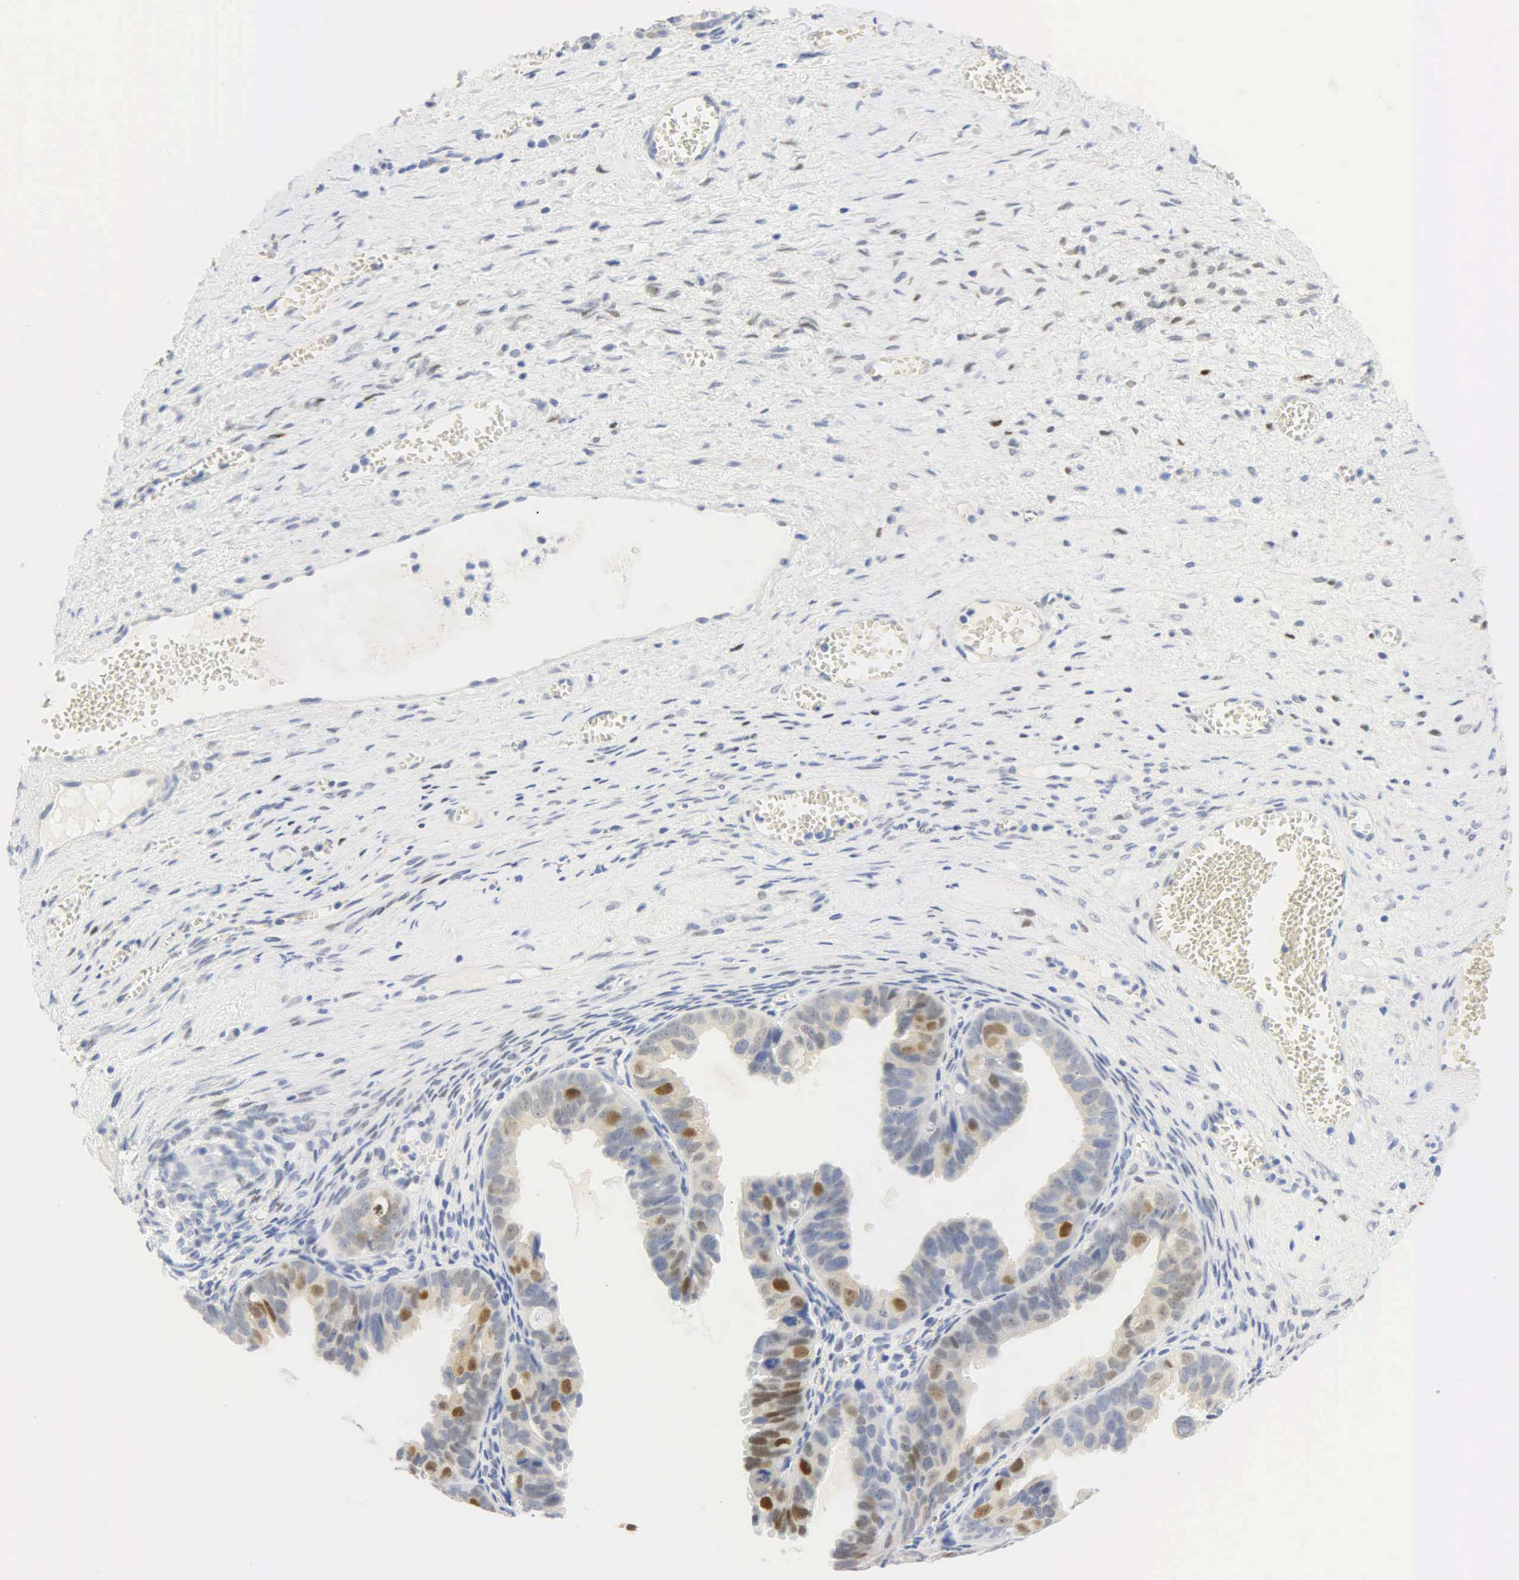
{"staining": {"intensity": "strong", "quantity": "25%-75%", "location": "nuclear"}, "tissue": "ovarian cancer", "cell_type": "Tumor cells", "image_type": "cancer", "snomed": [{"axis": "morphology", "description": "Carcinoma, endometroid"}, {"axis": "topography", "description": "Ovary"}], "caption": "Protein staining demonstrates strong nuclear staining in about 25%-75% of tumor cells in endometroid carcinoma (ovarian).", "gene": "PGR", "patient": {"sex": "female", "age": 85}}